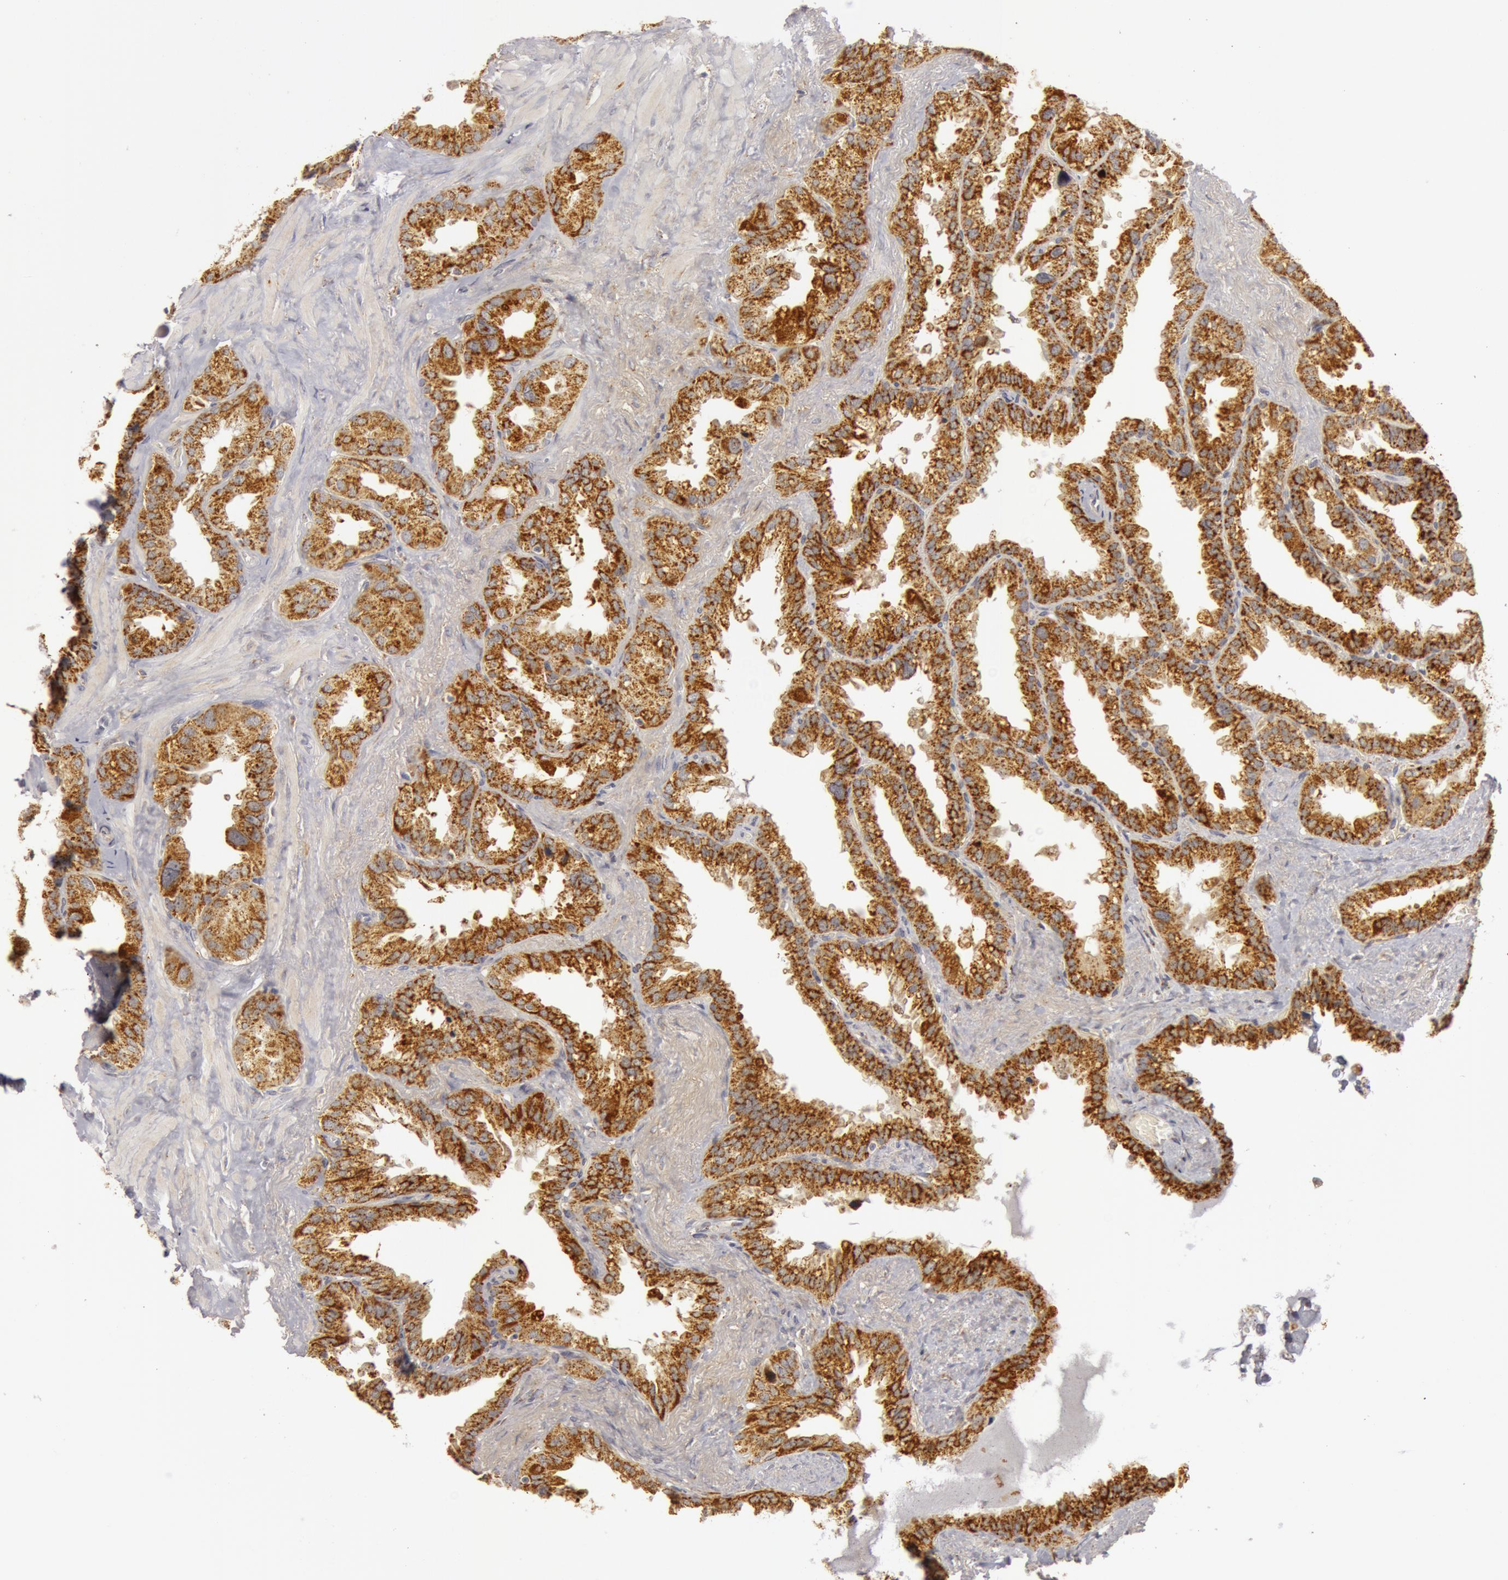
{"staining": {"intensity": "strong", "quantity": ">75%", "location": "cytoplasmic/membranous"}, "tissue": "seminal vesicle", "cell_type": "Glandular cells", "image_type": "normal", "snomed": [{"axis": "morphology", "description": "Normal tissue, NOS"}, {"axis": "topography", "description": "Prostate"}, {"axis": "topography", "description": "Seminal veicle"}], "caption": "An immunohistochemistry (IHC) histopathology image of unremarkable tissue is shown. Protein staining in brown shows strong cytoplasmic/membranous positivity in seminal vesicle within glandular cells. (DAB (3,3'-diaminobenzidine) IHC with brightfield microscopy, high magnification).", "gene": "C7", "patient": {"sex": "male", "age": 63}}